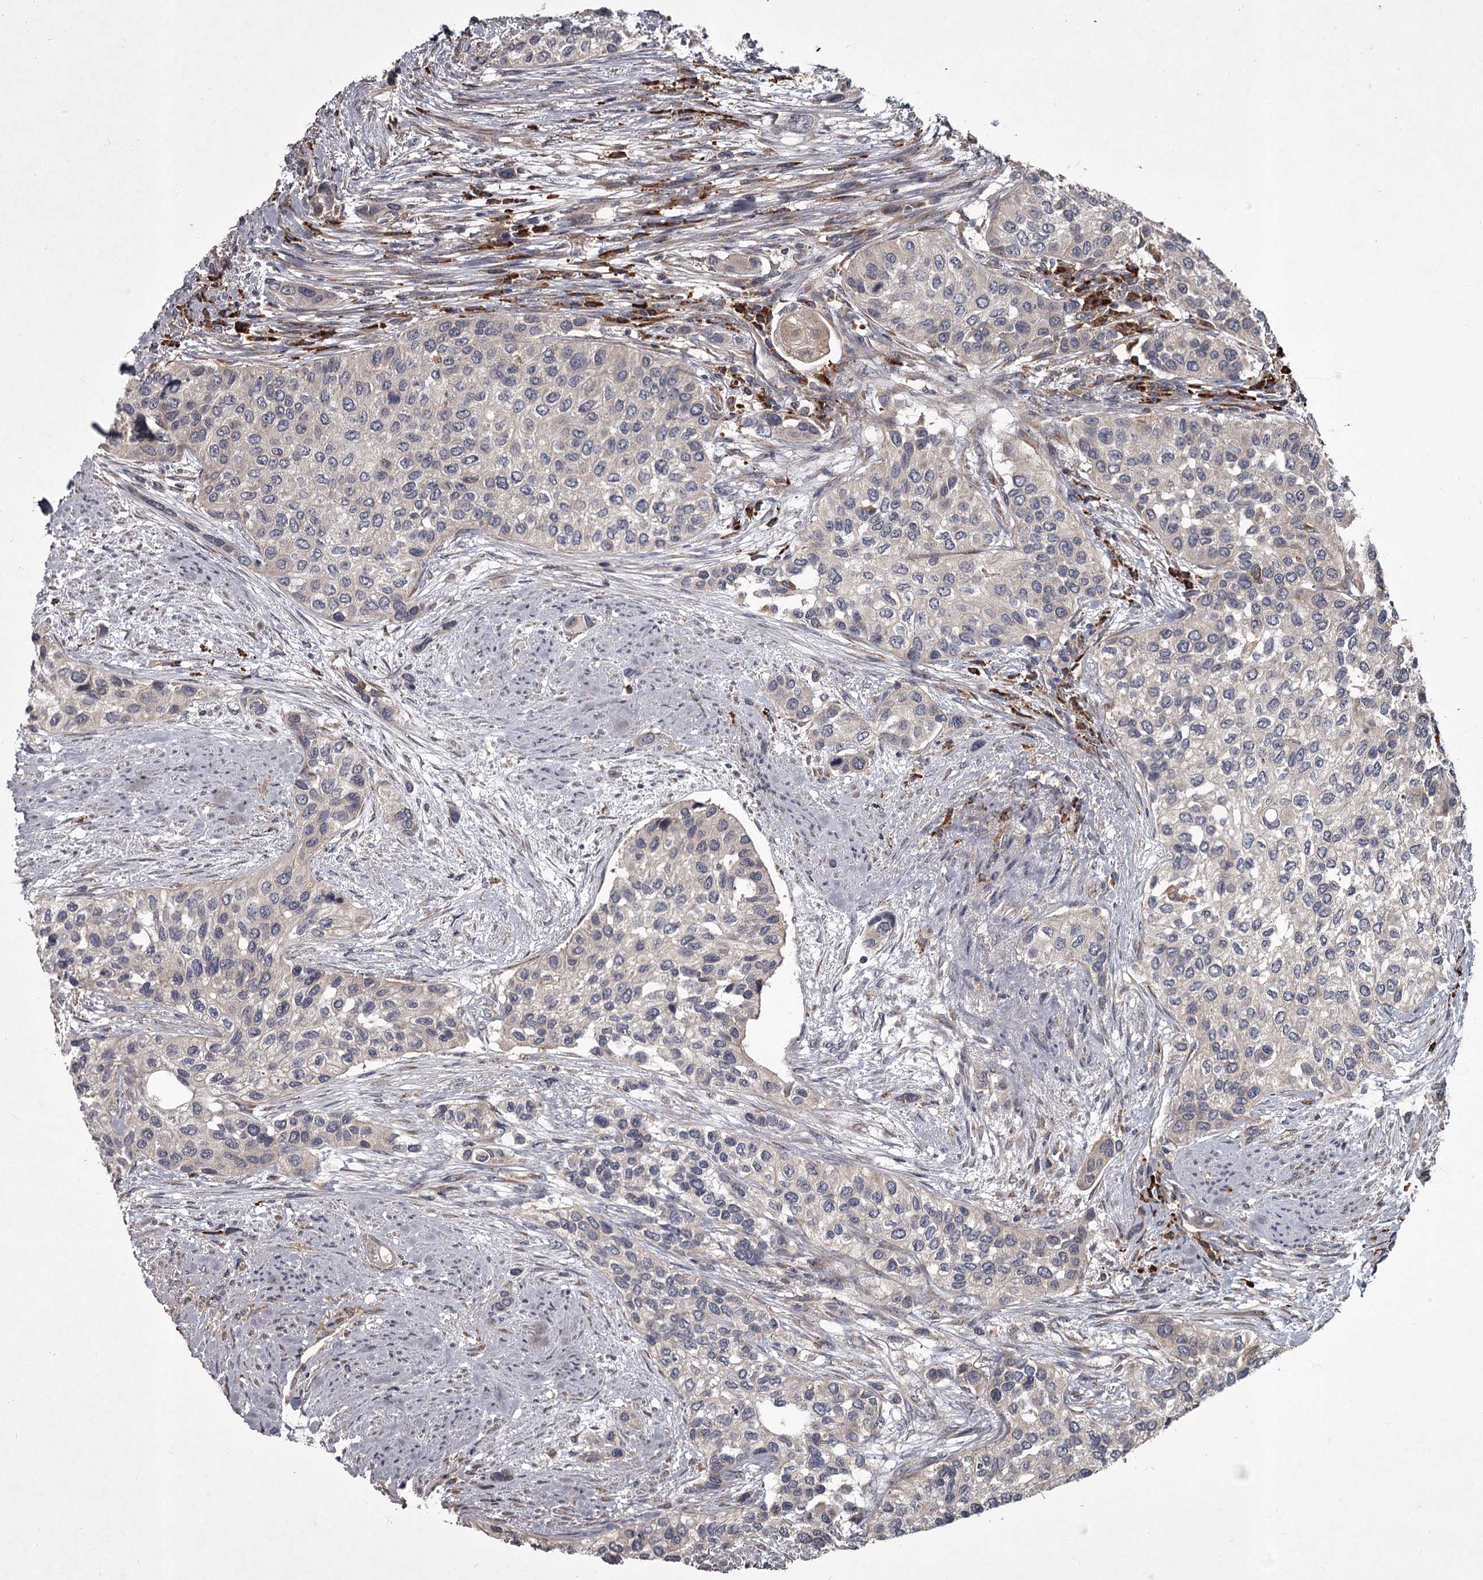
{"staining": {"intensity": "negative", "quantity": "none", "location": "none"}, "tissue": "urothelial cancer", "cell_type": "Tumor cells", "image_type": "cancer", "snomed": [{"axis": "morphology", "description": "Normal tissue, NOS"}, {"axis": "morphology", "description": "Urothelial carcinoma, High grade"}, {"axis": "topography", "description": "Vascular tissue"}, {"axis": "topography", "description": "Urinary bladder"}], "caption": "High magnification brightfield microscopy of urothelial carcinoma (high-grade) stained with DAB (brown) and counterstained with hematoxylin (blue): tumor cells show no significant expression.", "gene": "UNC93B1", "patient": {"sex": "female", "age": 56}}